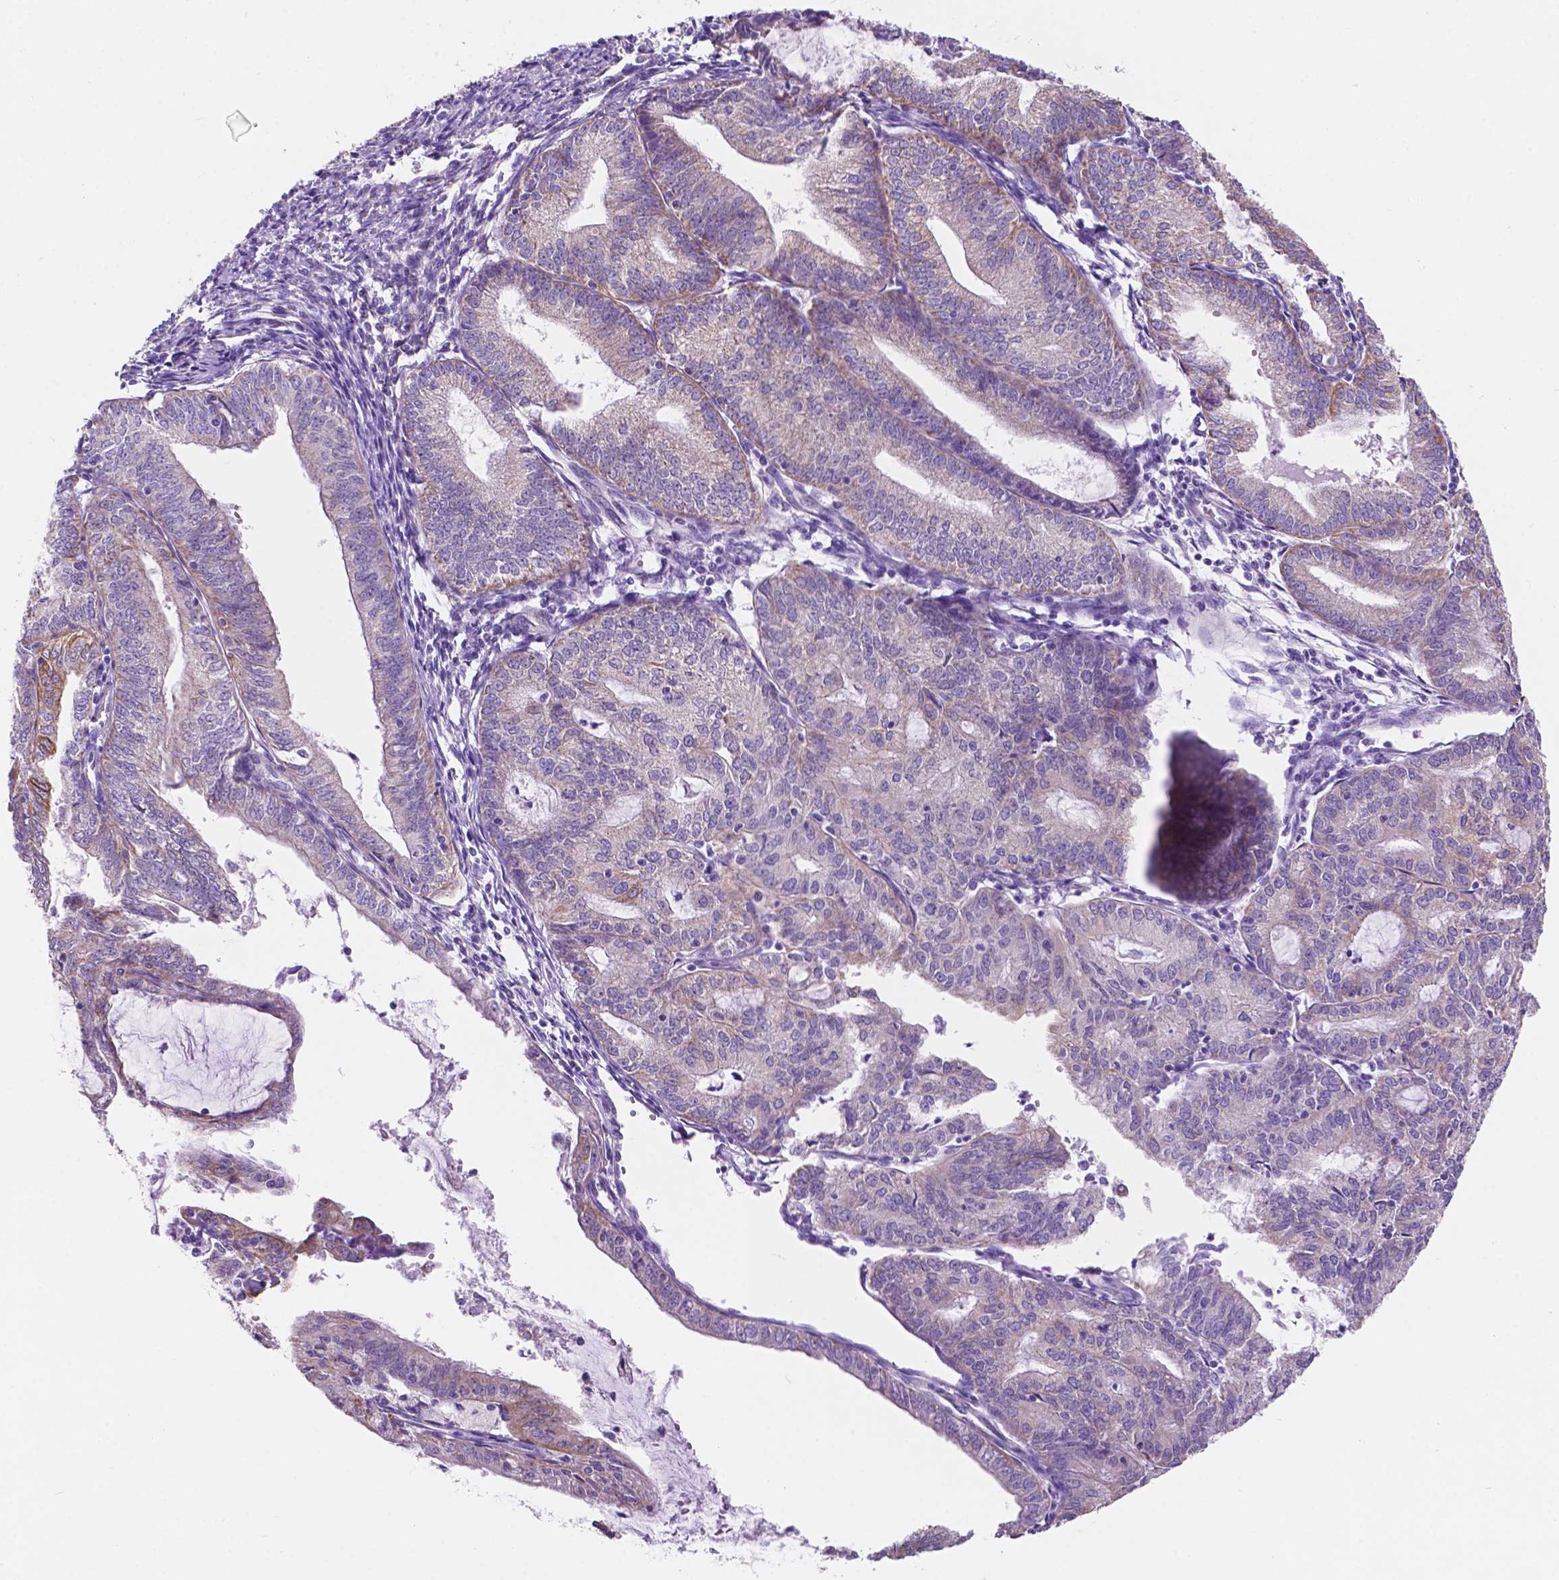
{"staining": {"intensity": "moderate", "quantity": "<25%", "location": "cytoplasmic/membranous"}, "tissue": "endometrial cancer", "cell_type": "Tumor cells", "image_type": "cancer", "snomed": [{"axis": "morphology", "description": "Adenocarcinoma, NOS"}, {"axis": "topography", "description": "Endometrium"}], "caption": "Approximately <25% of tumor cells in endometrial adenocarcinoma exhibit moderate cytoplasmic/membranous protein positivity as visualized by brown immunohistochemical staining.", "gene": "TRPV5", "patient": {"sex": "female", "age": 70}}